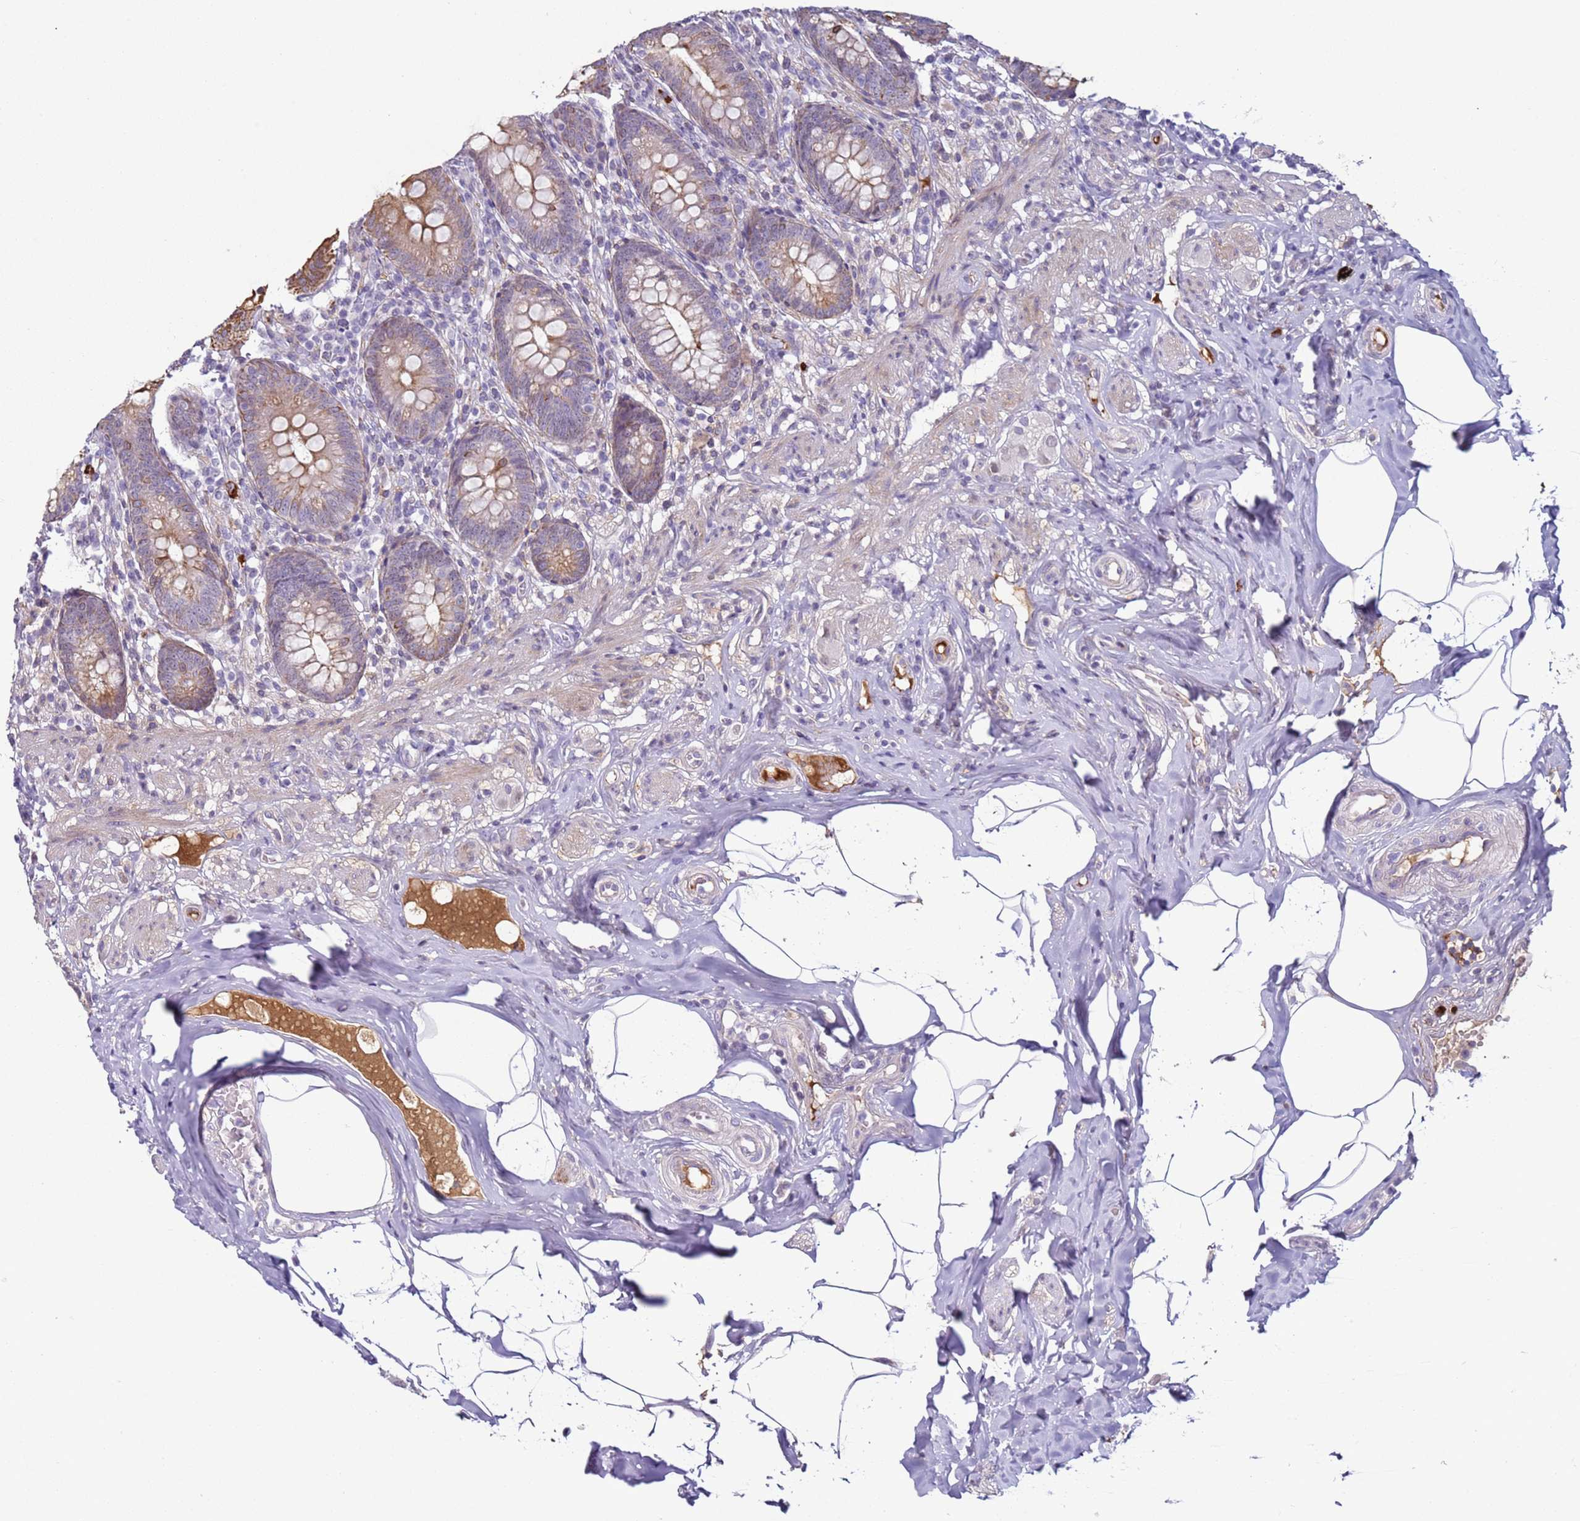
{"staining": {"intensity": "moderate", "quantity": ">75%", "location": "cytoplasmic/membranous"}, "tissue": "appendix", "cell_type": "Glandular cells", "image_type": "normal", "snomed": [{"axis": "morphology", "description": "Normal tissue, NOS"}, {"axis": "topography", "description": "Appendix"}], "caption": "Protein expression by IHC shows moderate cytoplasmic/membranous positivity in approximately >75% of glandular cells in unremarkable appendix.", "gene": "NPAP1", "patient": {"sex": "male", "age": 55}}